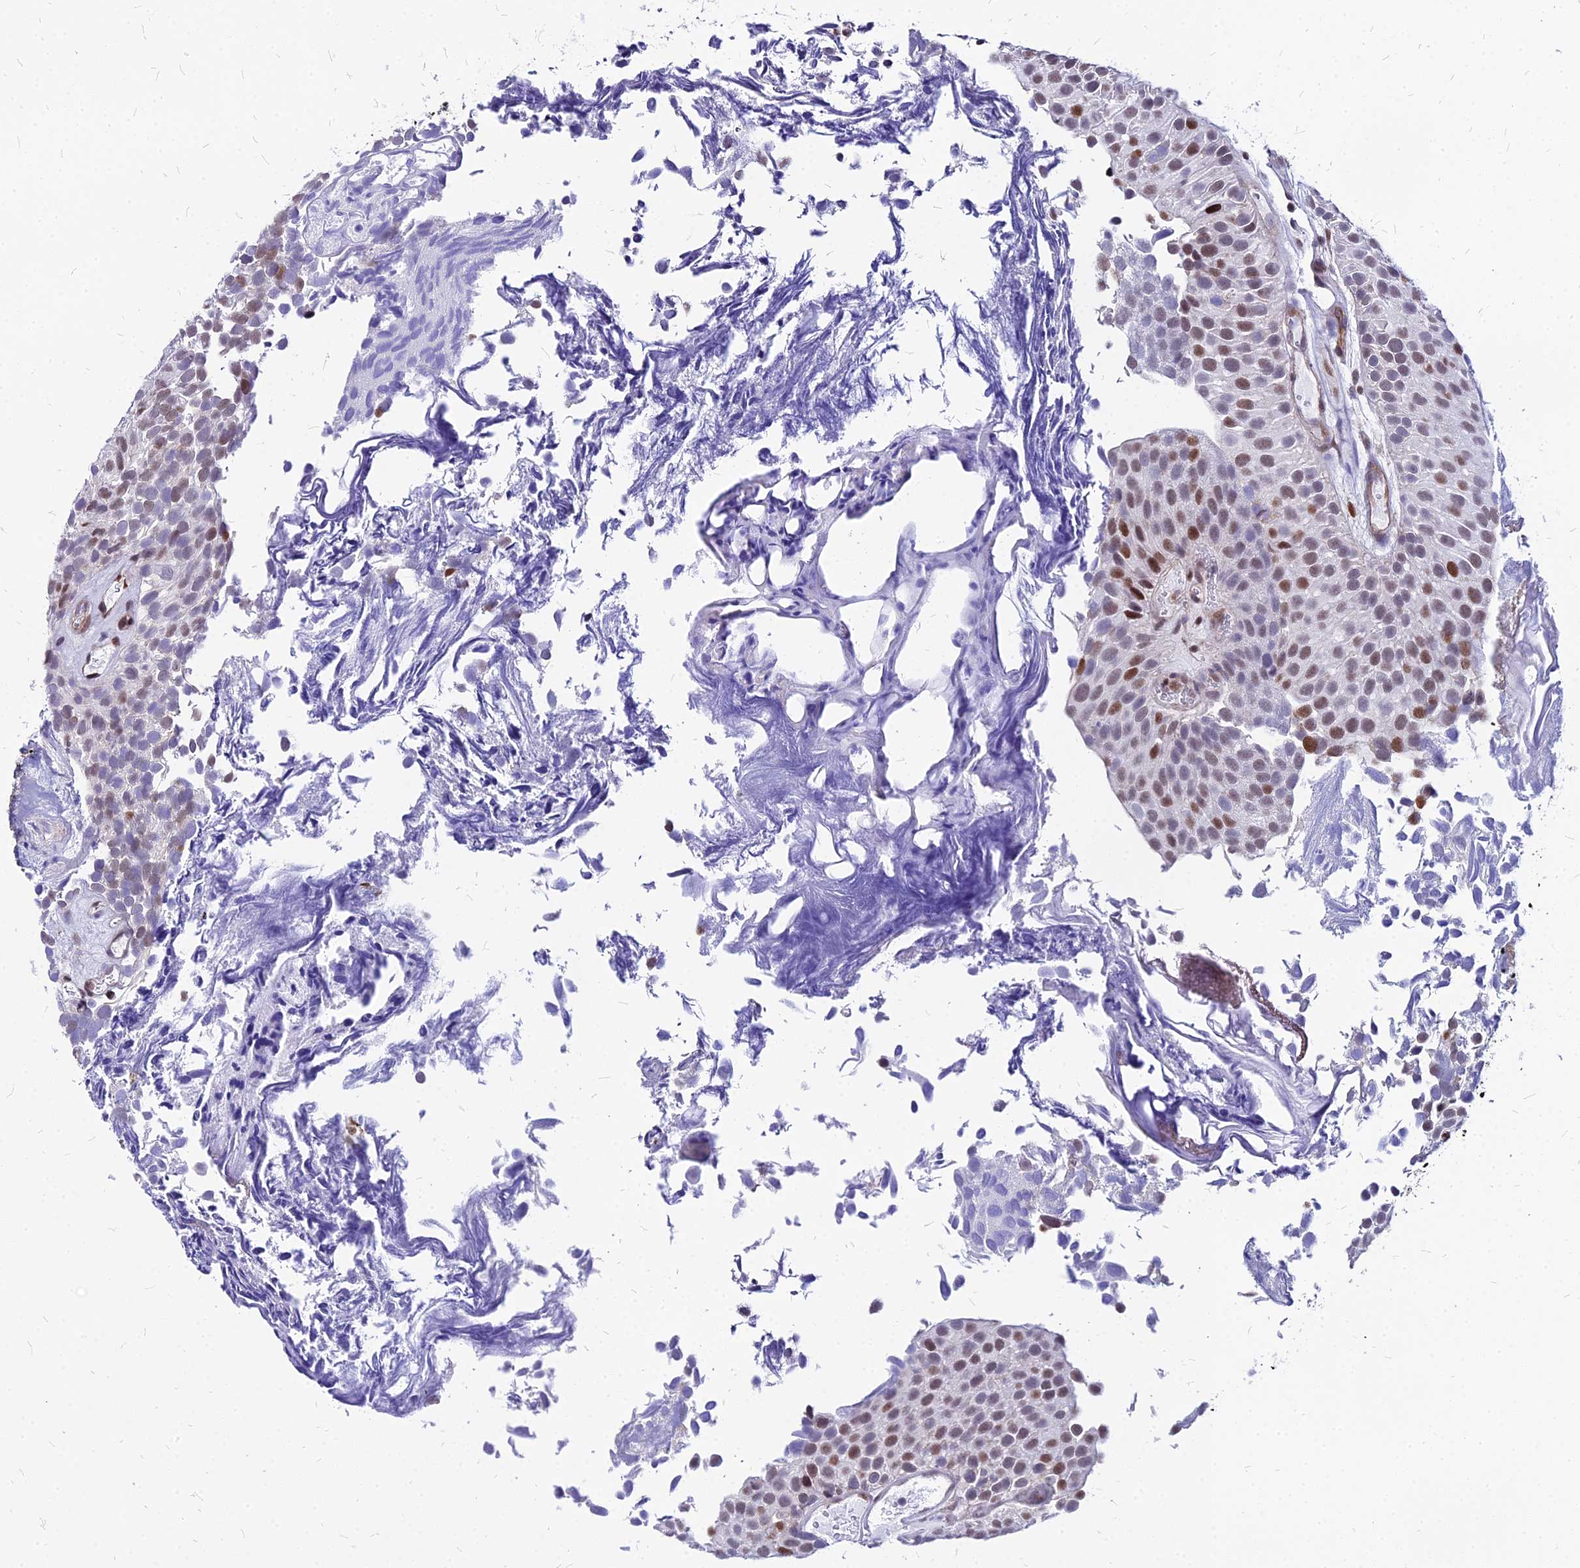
{"staining": {"intensity": "moderate", "quantity": "25%-75%", "location": "nuclear"}, "tissue": "urothelial cancer", "cell_type": "Tumor cells", "image_type": "cancer", "snomed": [{"axis": "morphology", "description": "Urothelial carcinoma, Low grade"}, {"axis": "topography", "description": "Urinary bladder"}], "caption": "Moderate nuclear protein expression is present in about 25%-75% of tumor cells in low-grade urothelial carcinoma. The protein of interest is stained brown, and the nuclei are stained in blue (DAB (3,3'-diaminobenzidine) IHC with brightfield microscopy, high magnification).", "gene": "FDX2", "patient": {"sex": "male", "age": 89}}